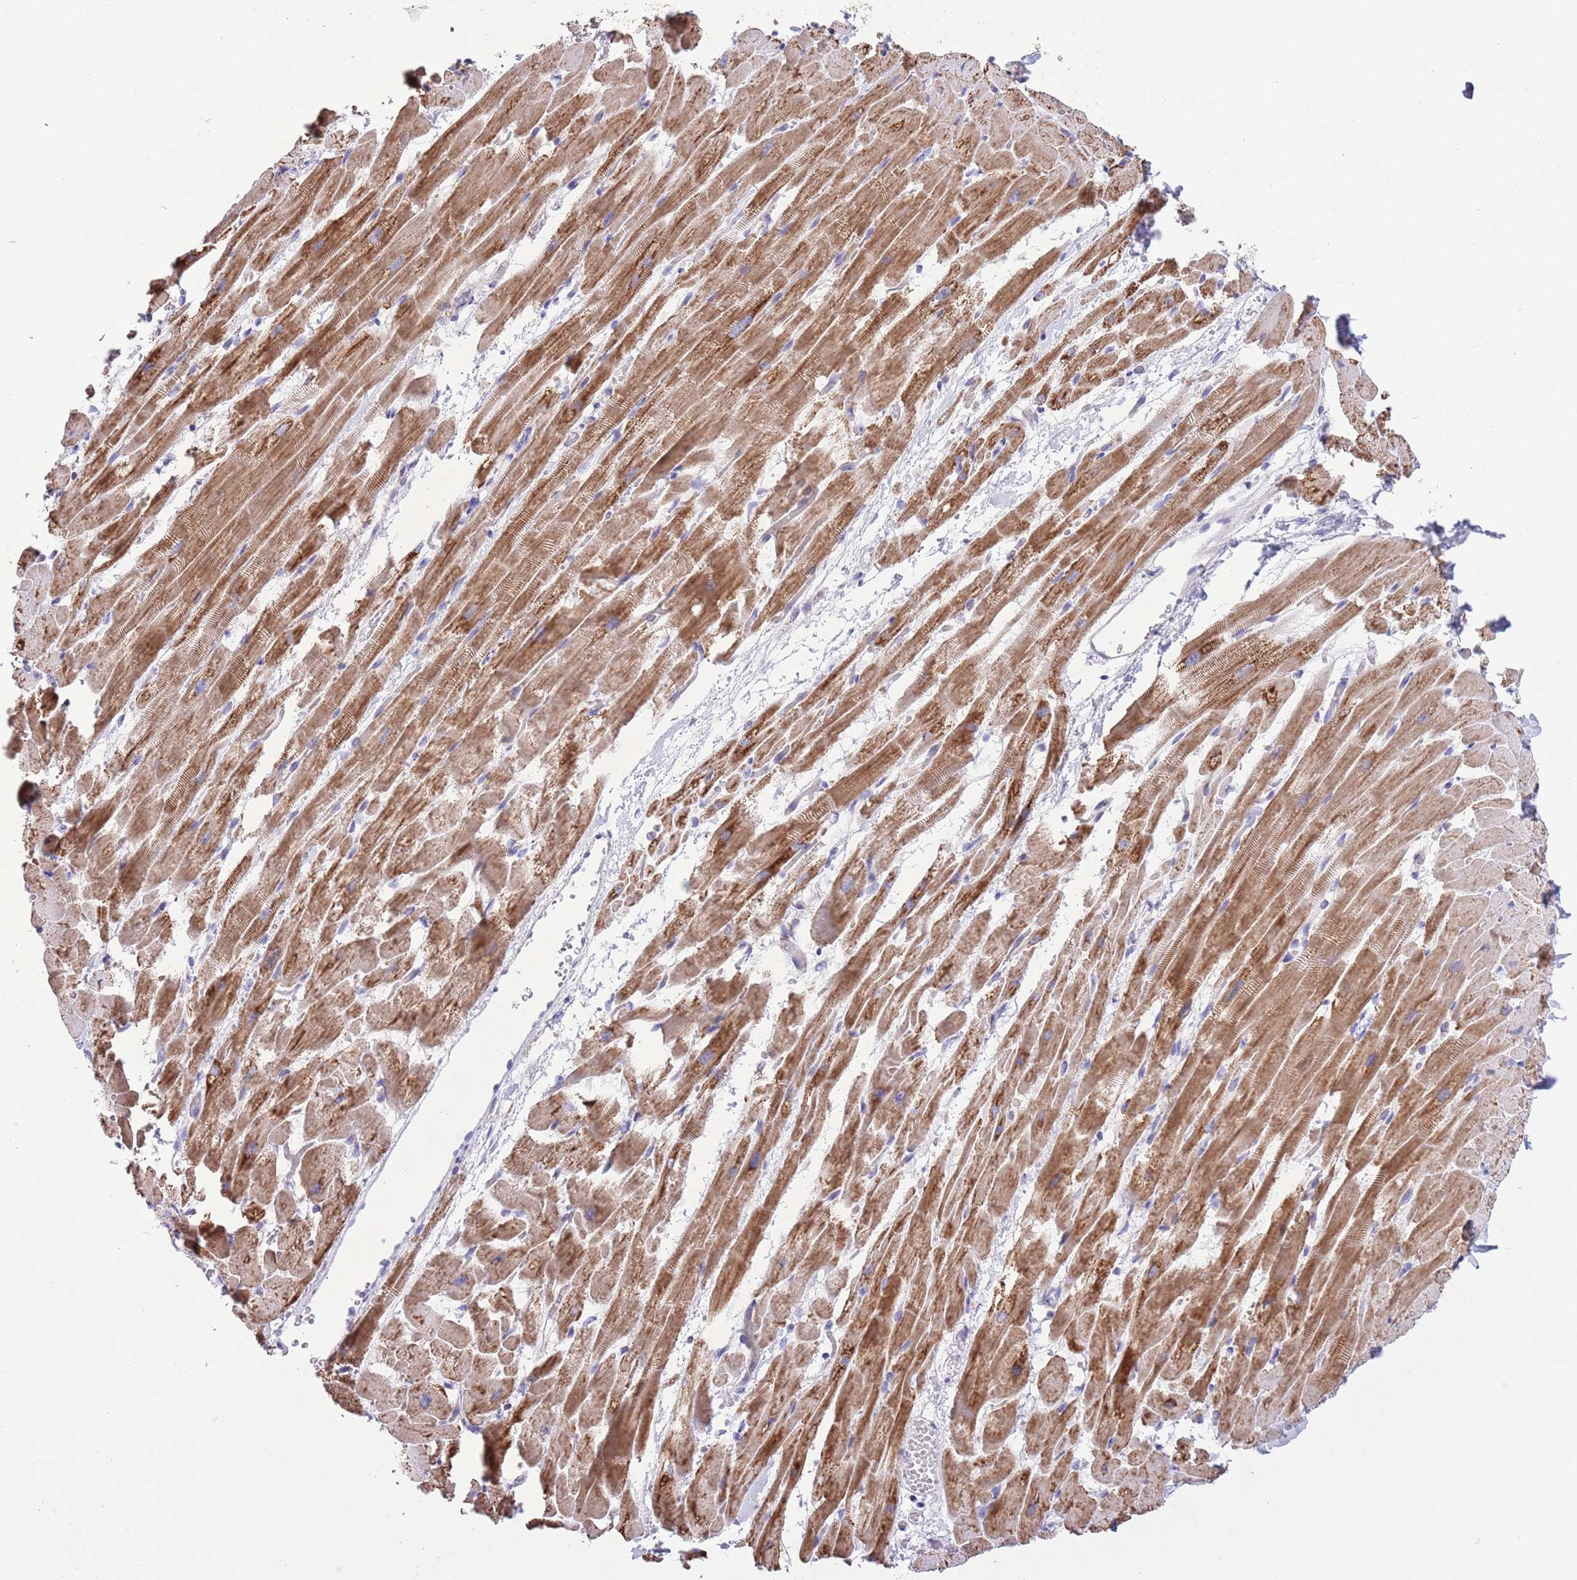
{"staining": {"intensity": "moderate", "quantity": ">75%", "location": "cytoplasmic/membranous"}, "tissue": "heart muscle", "cell_type": "Cardiomyocytes", "image_type": "normal", "snomed": [{"axis": "morphology", "description": "Normal tissue, NOS"}, {"axis": "topography", "description": "Heart"}], "caption": "Immunohistochemical staining of normal heart muscle demonstrates >75% levels of moderate cytoplasmic/membranous protein positivity in about >75% of cardiomyocytes.", "gene": "MOCOS", "patient": {"sex": "male", "age": 37}}